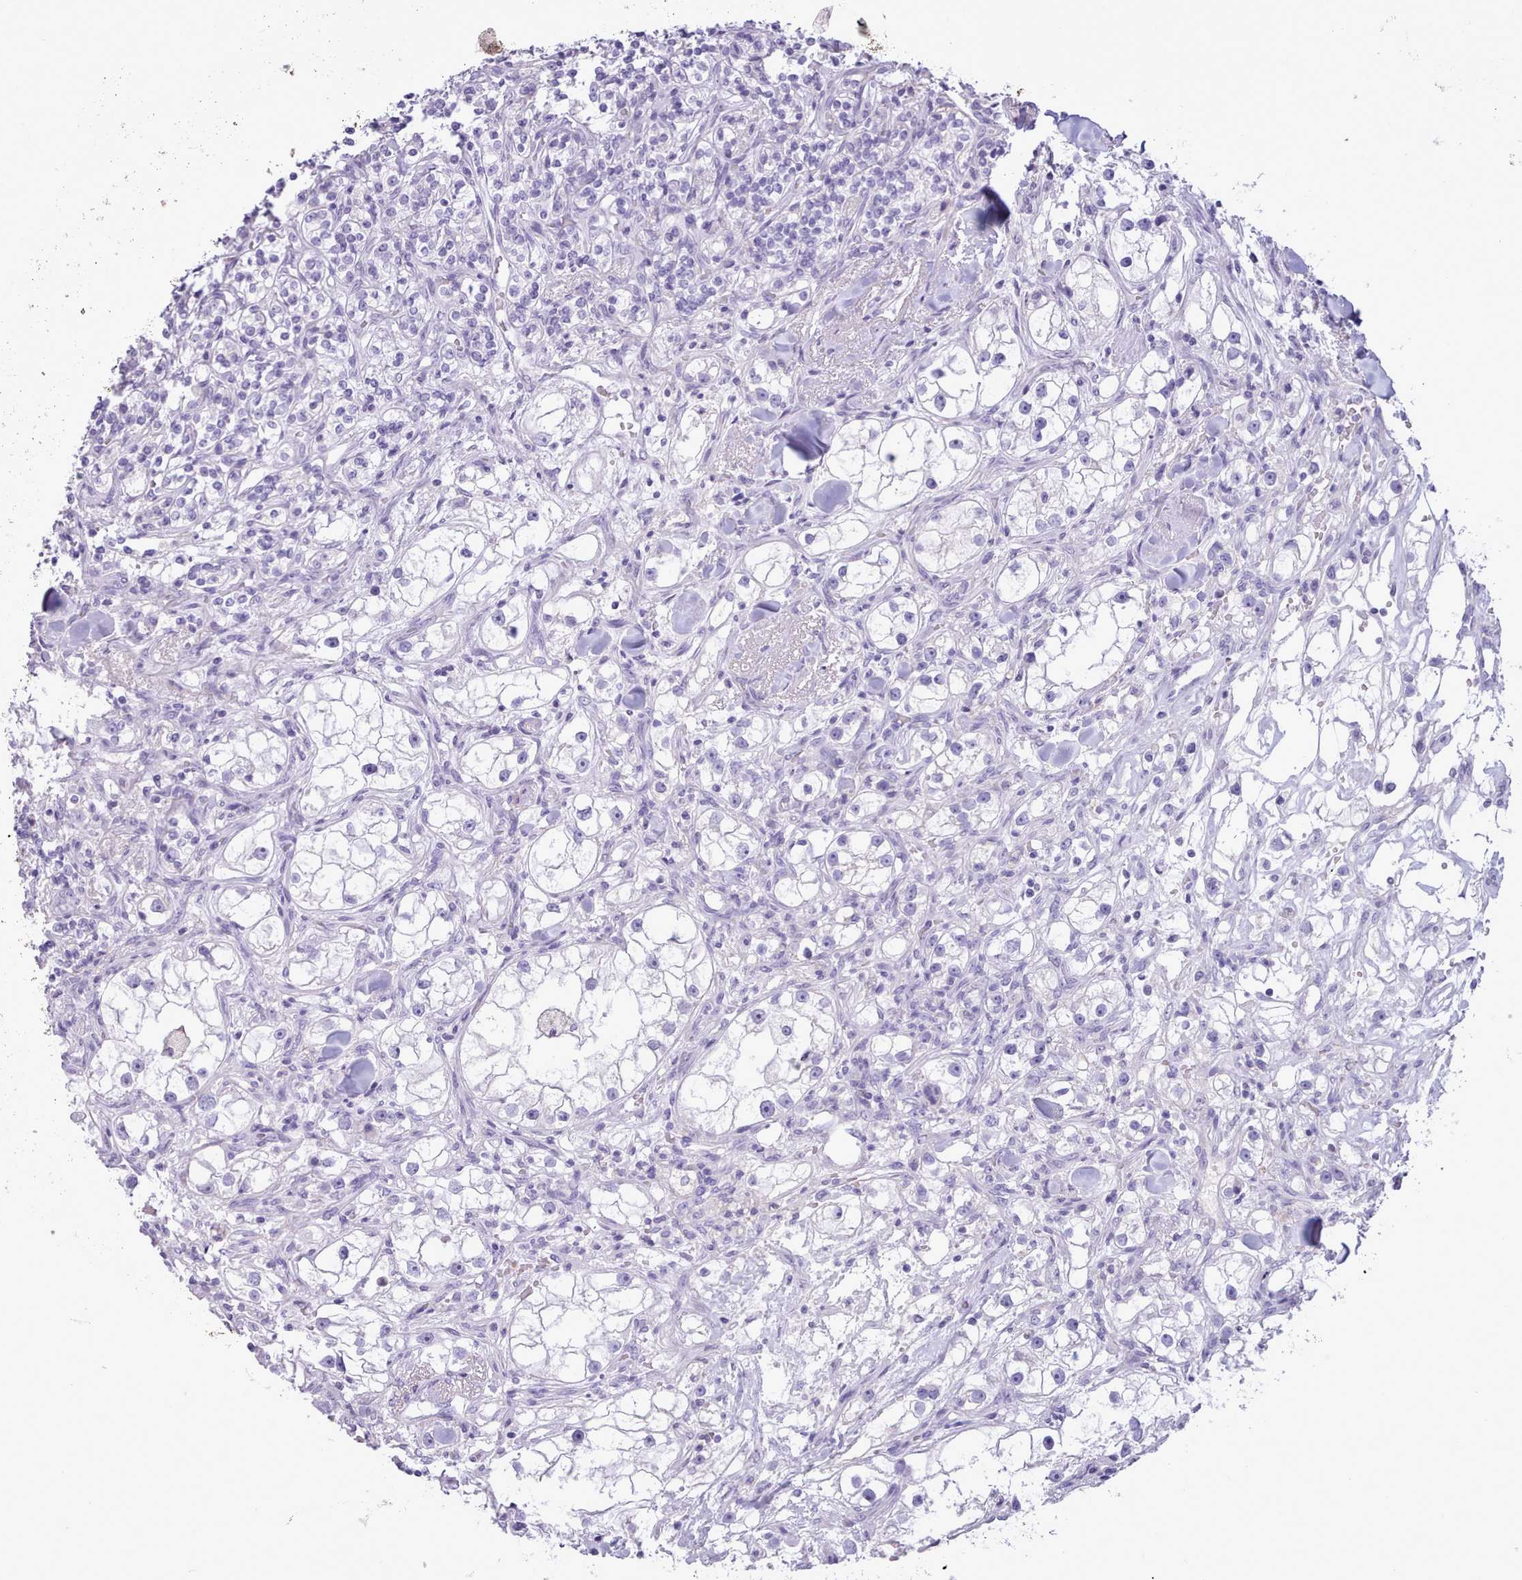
{"staining": {"intensity": "negative", "quantity": "none", "location": "none"}, "tissue": "renal cancer", "cell_type": "Tumor cells", "image_type": "cancer", "snomed": [{"axis": "morphology", "description": "Adenocarcinoma, NOS"}, {"axis": "topography", "description": "Kidney"}], "caption": "Immunohistochemistry (IHC) photomicrograph of renal adenocarcinoma stained for a protein (brown), which shows no positivity in tumor cells.", "gene": "CYP2A13", "patient": {"sex": "male", "age": 77}}